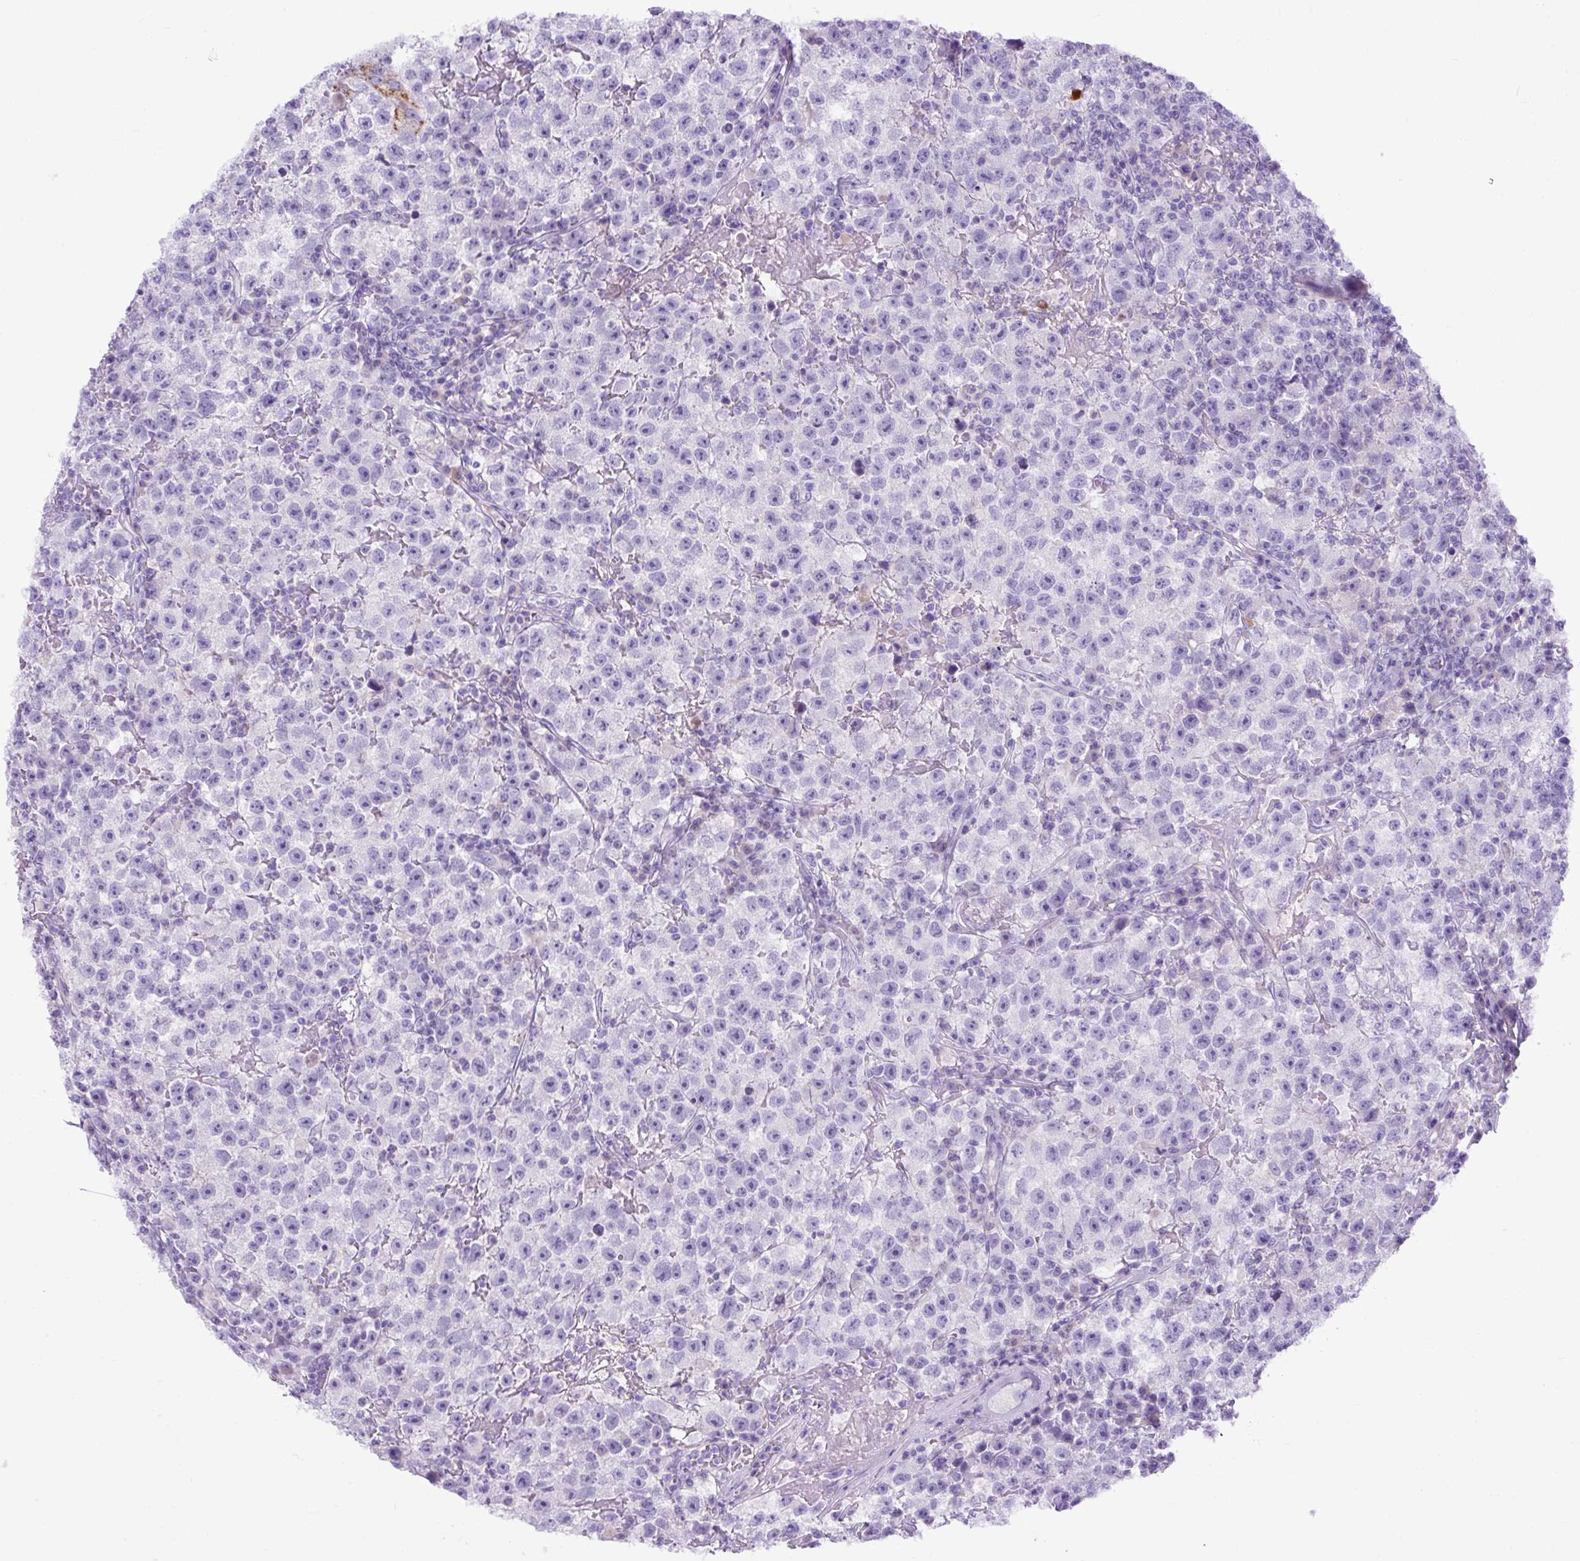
{"staining": {"intensity": "negative", "quantity": "none", "location": "none"}, "tissue": "testis cancer", "cell_type": "Tumor cells", "image_type": "cancer", "snomed": [{"axis": "morphology", "description": "Seminoma, NOS"}, {"axis": "topography", "description": "Testis"}], "caption": "Immunohistochemistry (IHC) histopathology image of neoplastic tissue: human testis cancer stained with DAB (3,3'-diaminobenzidine) reveals no significant protein positivity in tumor cells.", "gene": "SPTBN5", "patient": {"sex": "male", "age": 22}}